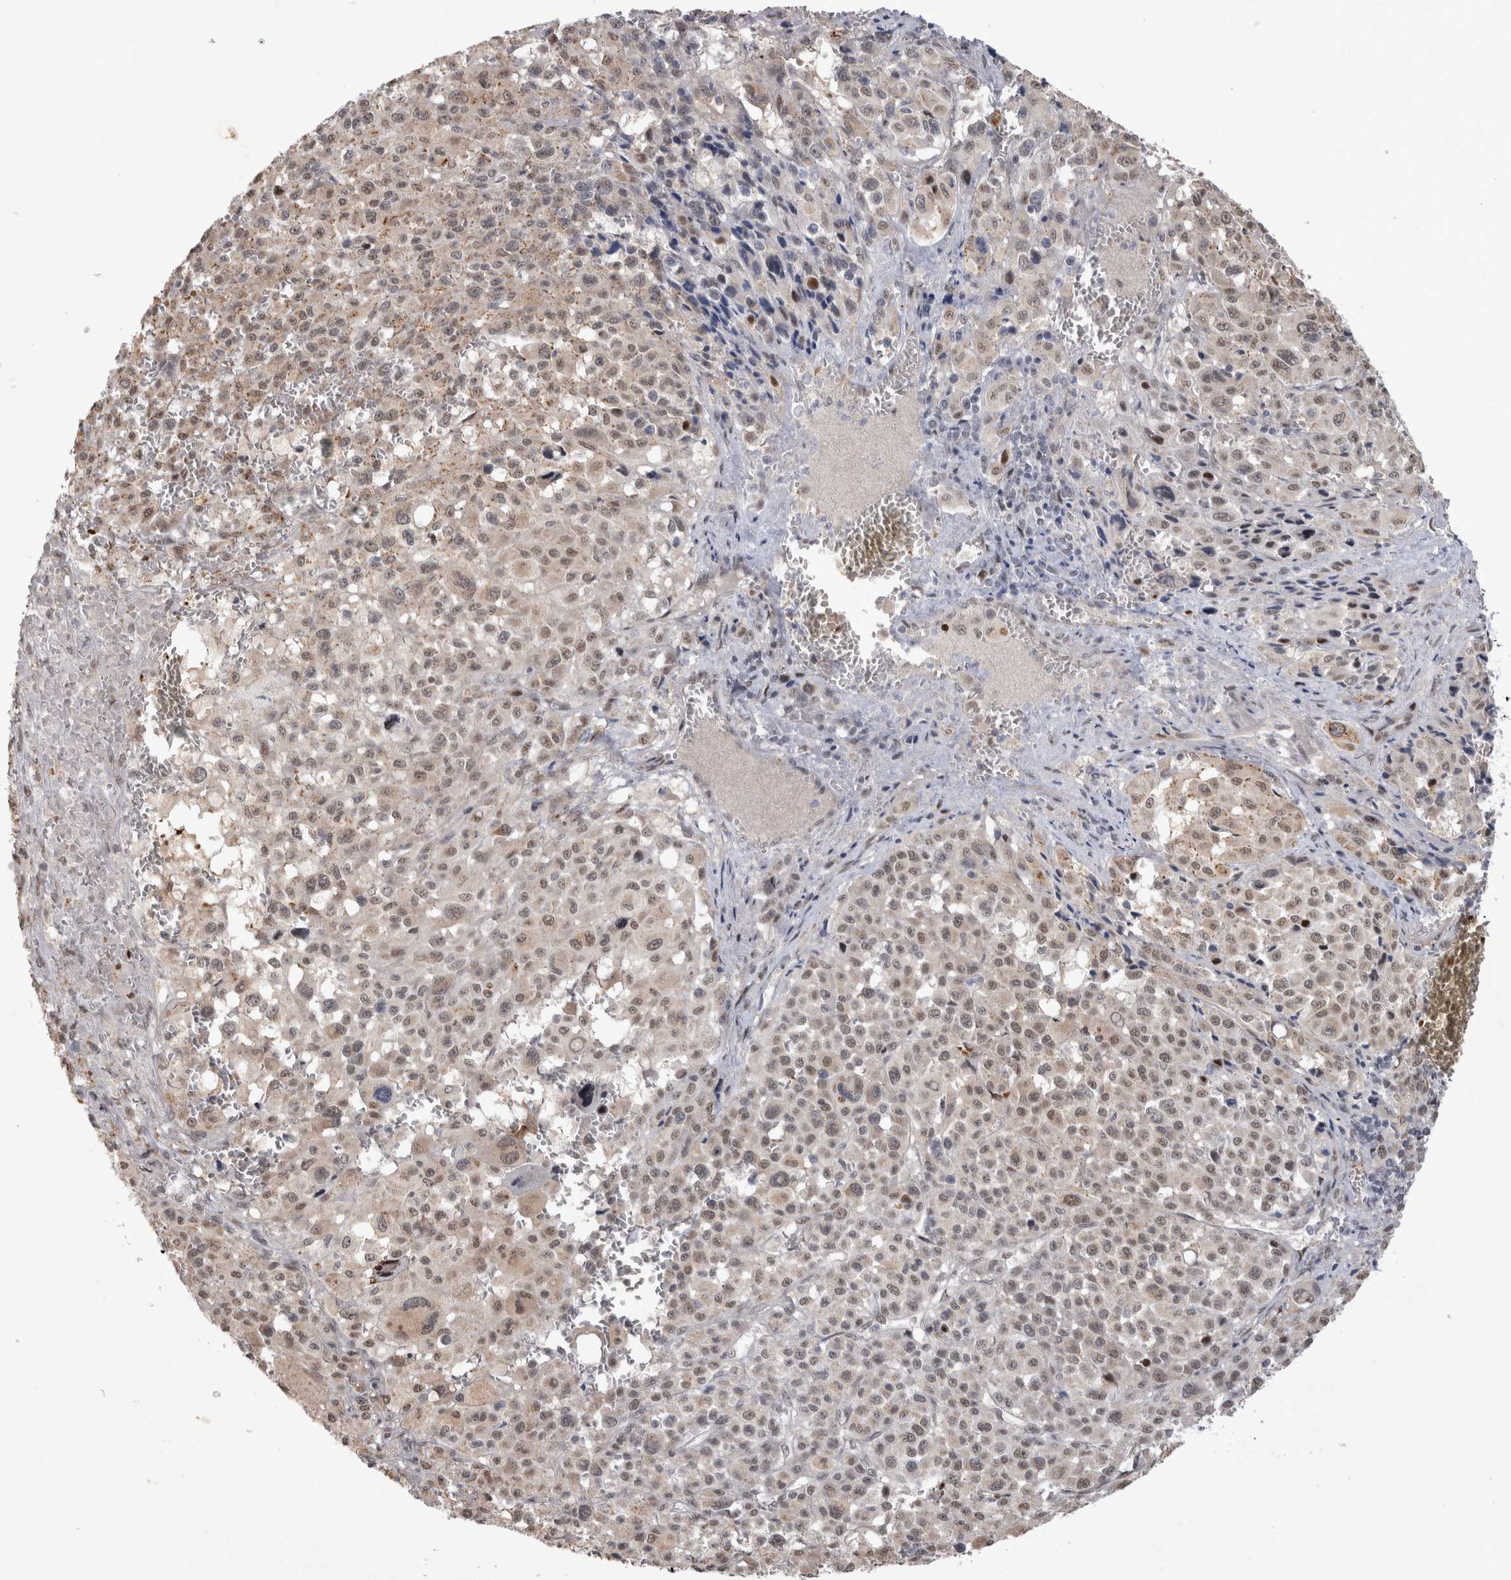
{"staining": {"intensity": "weak", "quantity": ">75%", "location": "nuclear"}, "tissue": "melanoma", "cell_type": "Tumor cells", "image_type": "cancer", "snomed": [{"axis": "morphology", "description": "Malignant melanoma, Metastatic site"}, {"axis": "topography", "description": "Skin"}], "caption": "Immunohistochemical staining of human malignant melanoma (metastatic site) reveals weak nuclear protein positivity in about >75% of tumor cells.", "gene": "IFI44", "patient": {"sex": "female", "age": 74}}